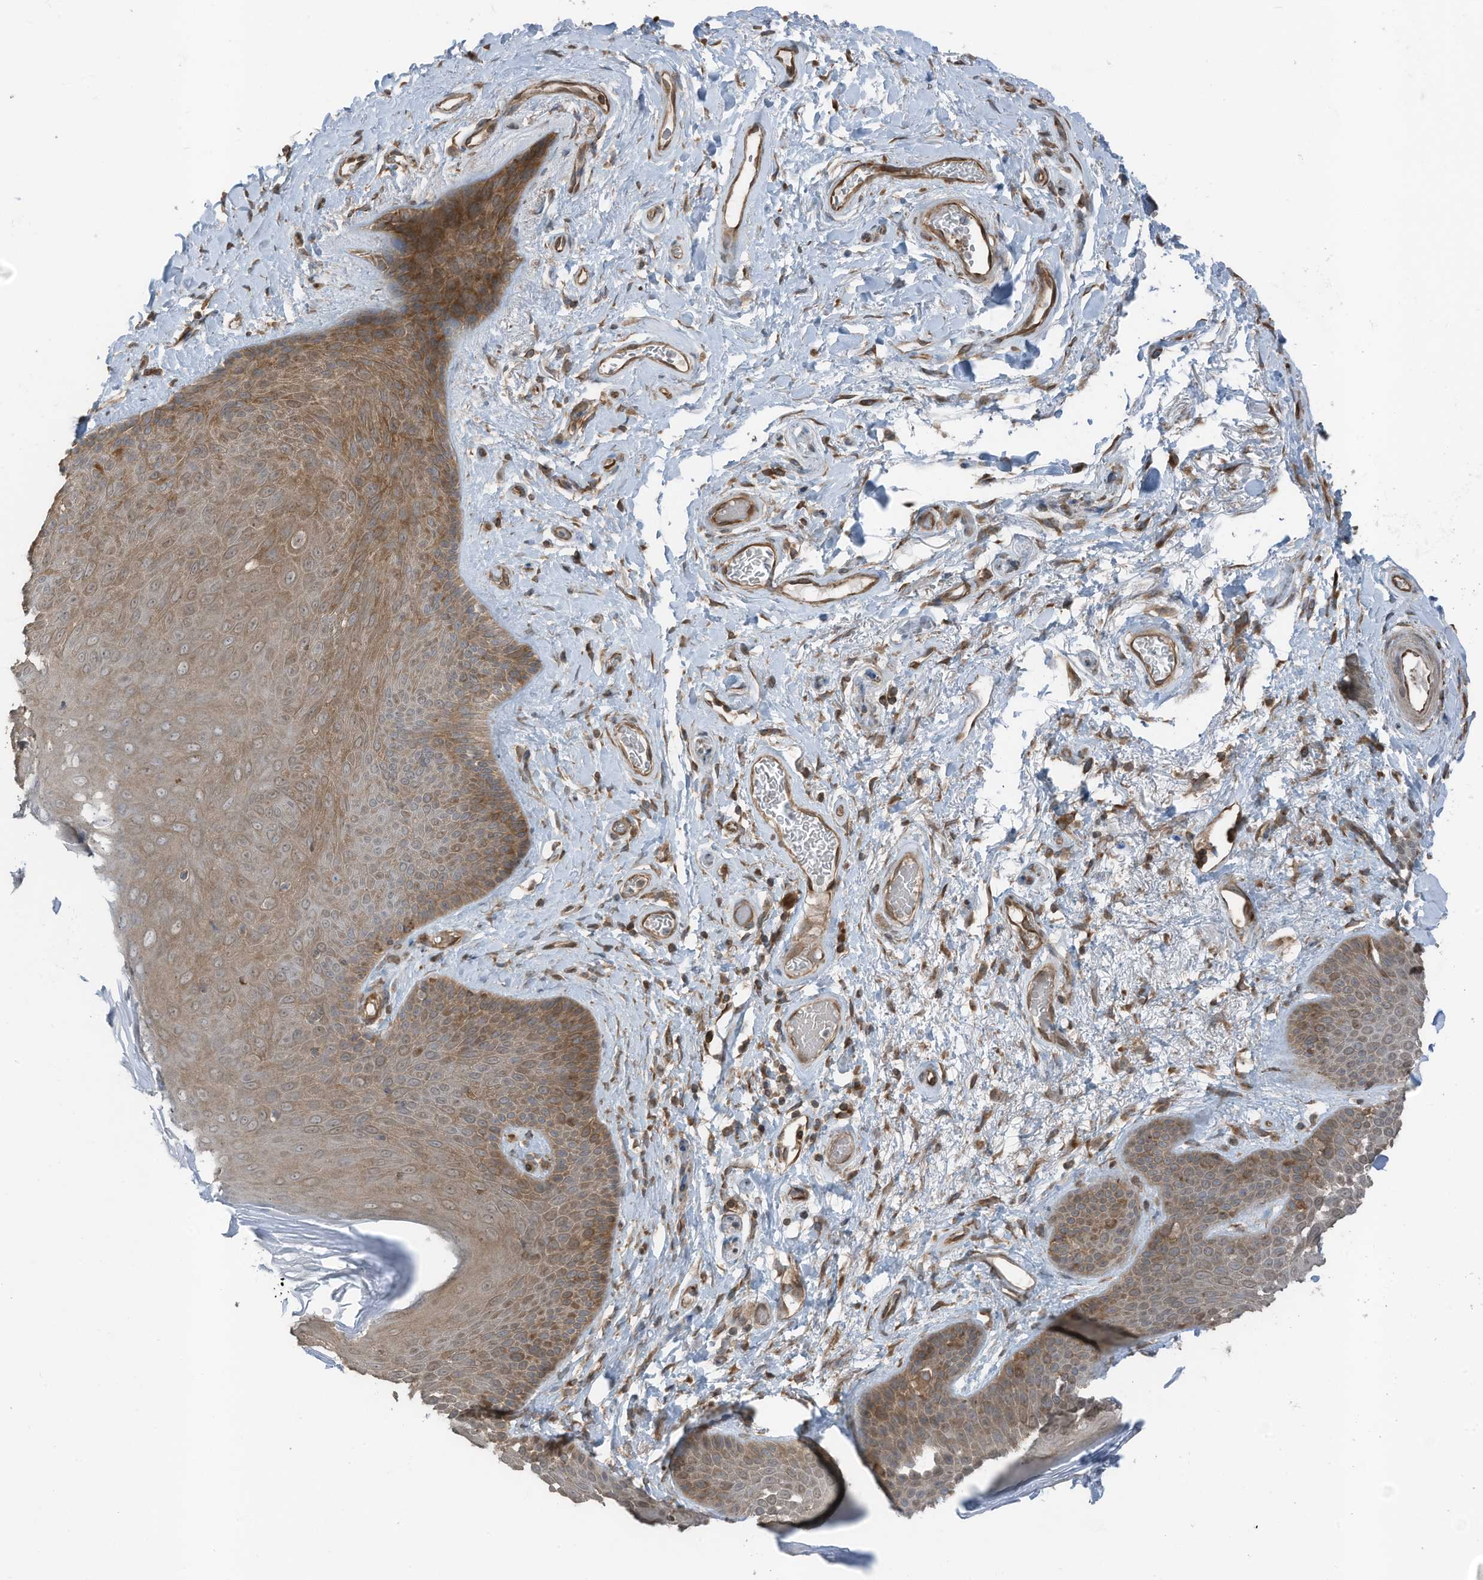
{"staining": {"intensity": "moderate", "quantity": ">75%", "location": "cytoplasmic/membranous"}, "tissue": "skin", "cell_type": "Epidermal cells", "image_type": "normal", "snomed": [{"axis": "morphology", "description": "Normal tissue, NOS"}, {"axis": "topography", "description": "Anal"}], "caption": "An image of human skin stained for a protein exhibits moderate cytoplasmic/membranous brown staining in epidermal cells.", "gene": "TXNDC9", "patient": {"sex": "male", "age": 74}}